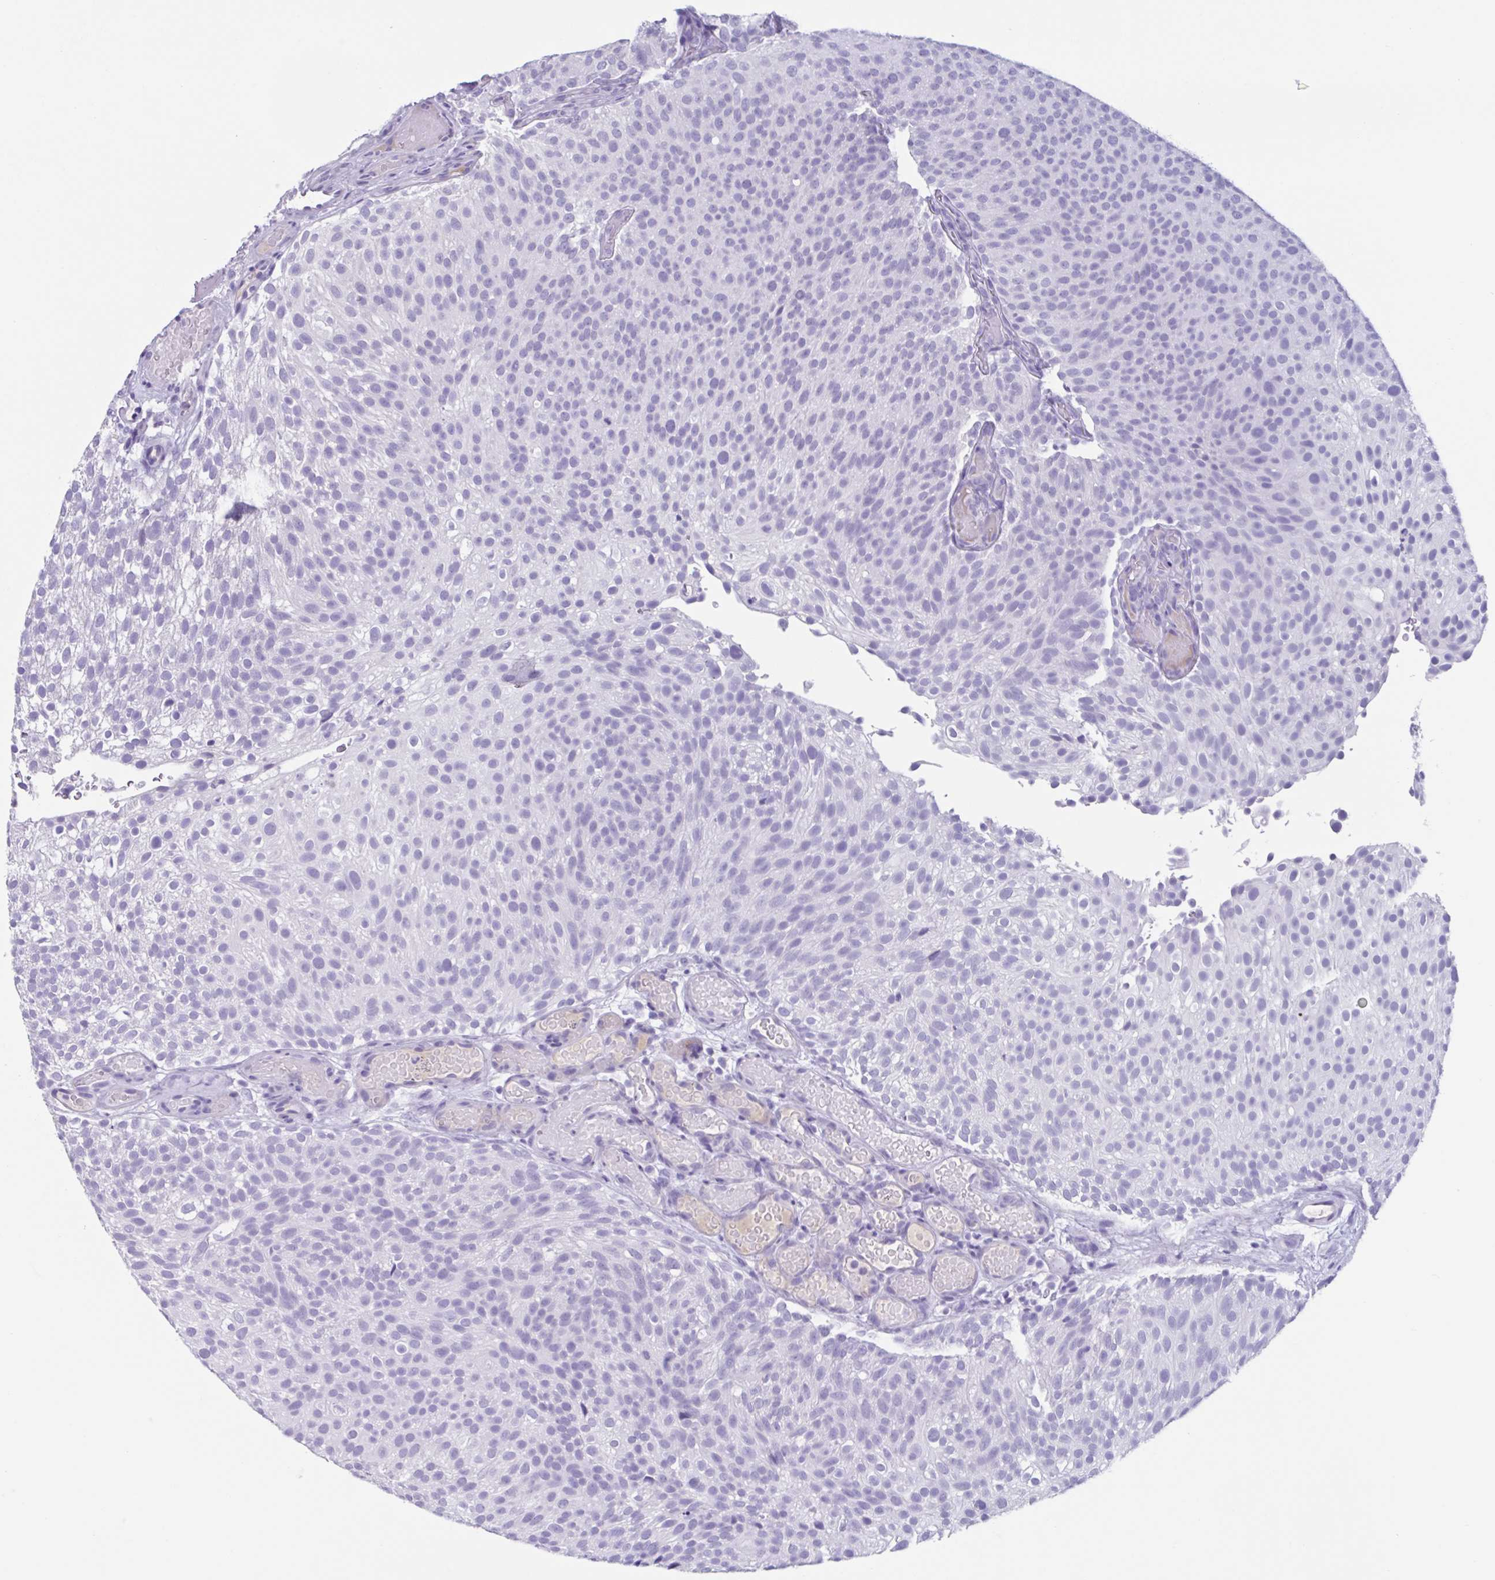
{"staining": {"intensity": "negative", "quantity": "none", "location": "none"}, "tissue": "urothelial cancer", "cell_type": "Tumor cells", "image_type": "cancer", "snomed": [{"axis": "morphology", "description": "Urothelial carcinoma, Low grade"}, {"axis": "topography", "description": "Urinary bladder"}], "caption": "This is an IHC micrograph of urothelial cancer. There is no staining in tumor cells.", "gene": "USP35", "patient": {"sex": "male", "age": 78}}